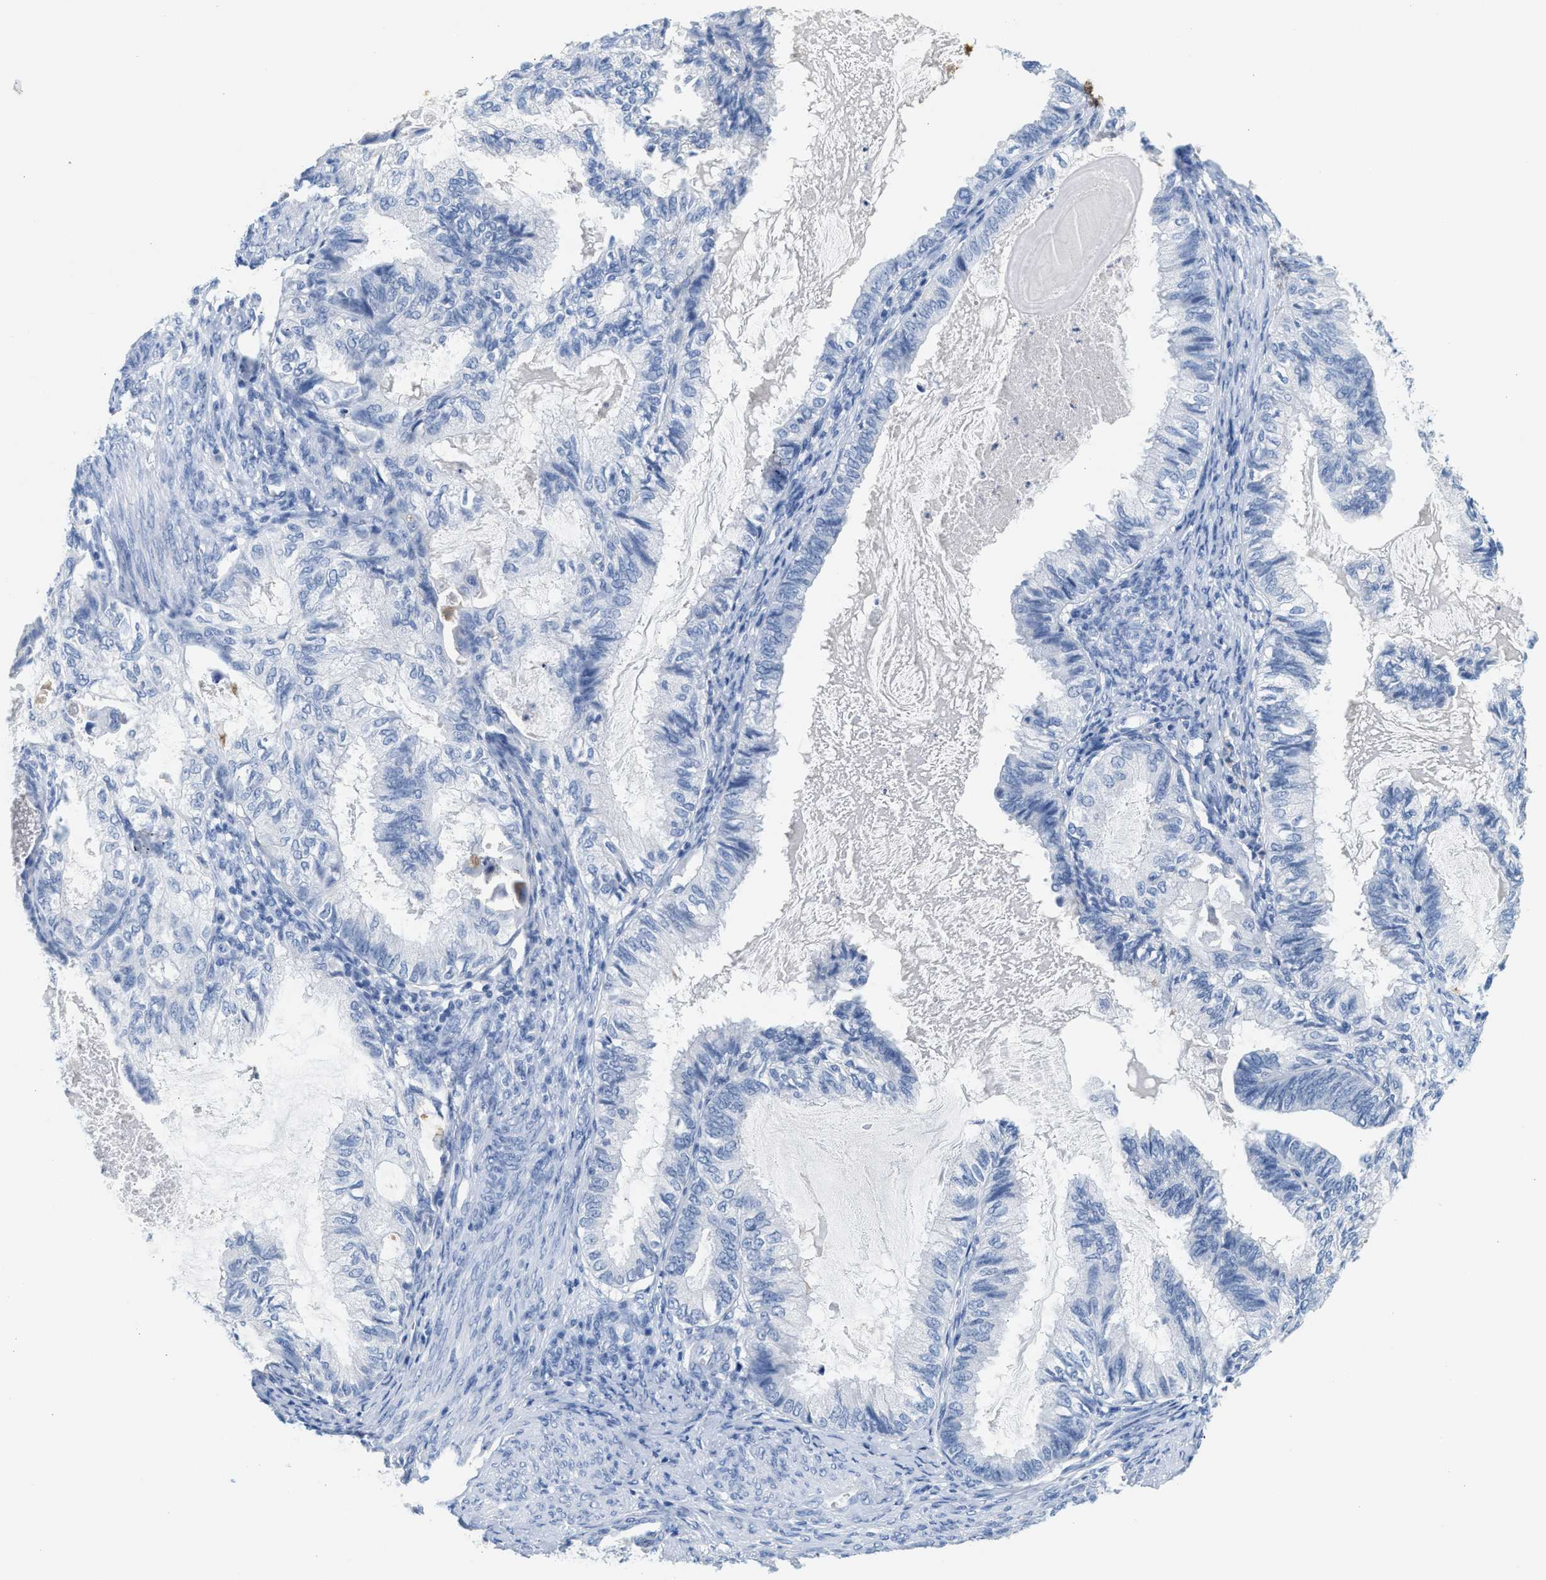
{"staining": {"intensity": "negative", "quantity": "none", "location": "none"}, "tissue": "cervical cancer", "cell_type": "Tumor cells", "image_type": "cancer", "snomed": [{"axis": "morphology", "description": "Normal tissue, NOS"}, {"axis": "morphology", "description": "Adenocarcinoma, NOS"}, {"axis": "topography", "description": "Cervix"}, {"axis": "topography", "description": "Endometrium"}], "caption": "Tumor cells show no significant staining in cervical cancer.", "gene": "TNR", "patient": {"sex": "female", "age": 86}}